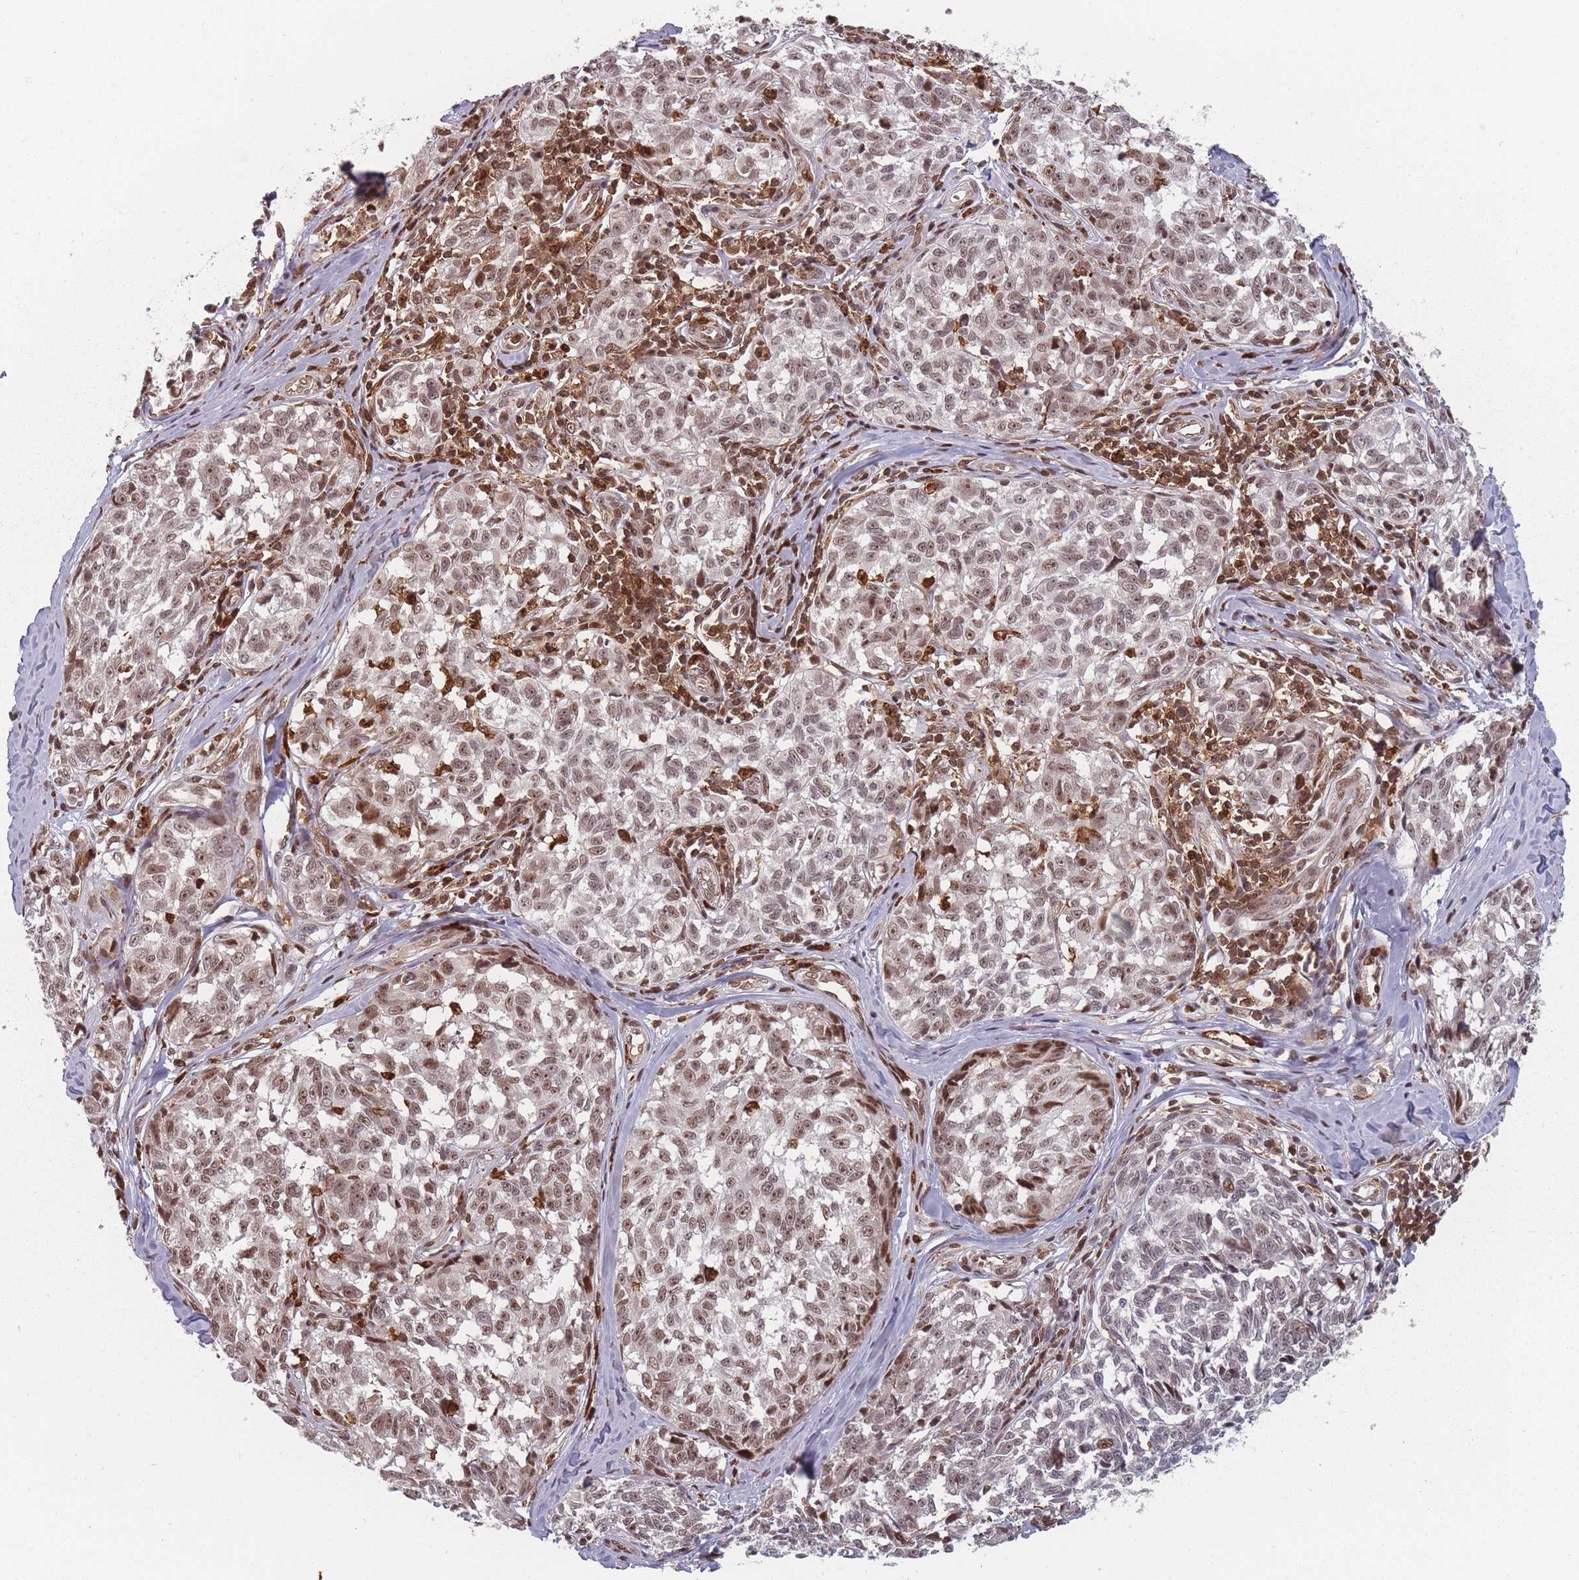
{"staining": {"intensity": "moderate", "quantity": ">75%", "location": "nuclear"}, "tissue": "melanoma", "cell_type": "Tumor cells", "image_type": "cancer", "snomed": [{"axis": "morphology", "description": "Normal tissue, NOS"}, {"axis": "morphology", "description": "Malignant melanoma, NOS"}, {"axis": "topography", "description": "Skin"}], "caption": "Moderate nuclear positivity is identified in approximately >75% of tumor cells in malignant melanoma.", "gene": "WDR55", "patient": {"sex": "female", "age": 64}}